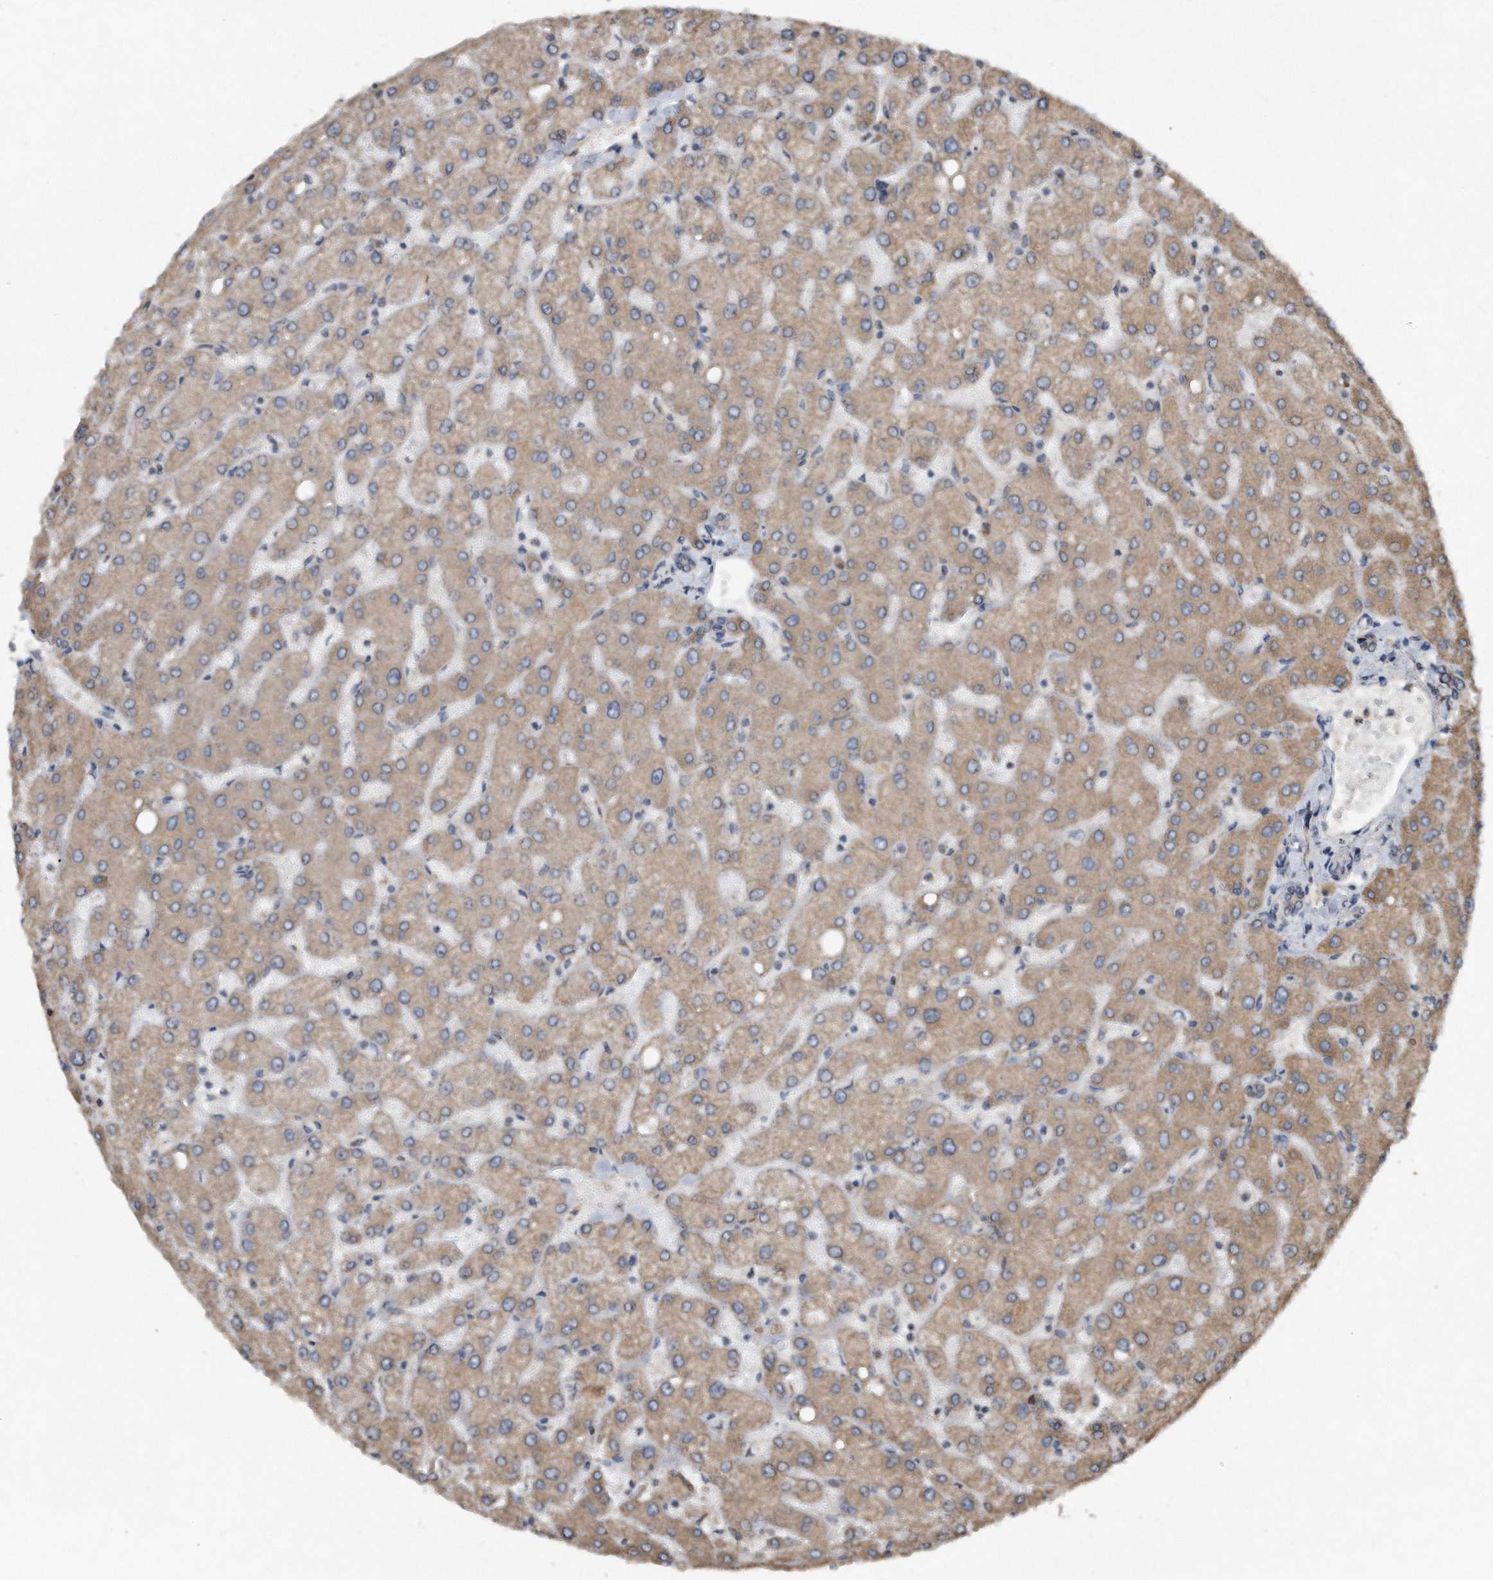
{"staining": {"intensity": "negative", "quantity": "none", "location": "none"}, "tissue": "liver", "cell_type": "Cholangiocytes", "image_type": "normal", "snomed": [{"axis": "morphology", "description": "Normal tissue, NOS"}, {"axis": "topography", "description": "Liver"}], "caption": "The IHC histopathology image has no significant positivity in cholangiocytes of liver. (DAB immunohistochemistry (IHC) visualized using brightfield microscopy, high magnification).", "gene": "SDHA", "patient": {"sex": "female", "age": 54}}